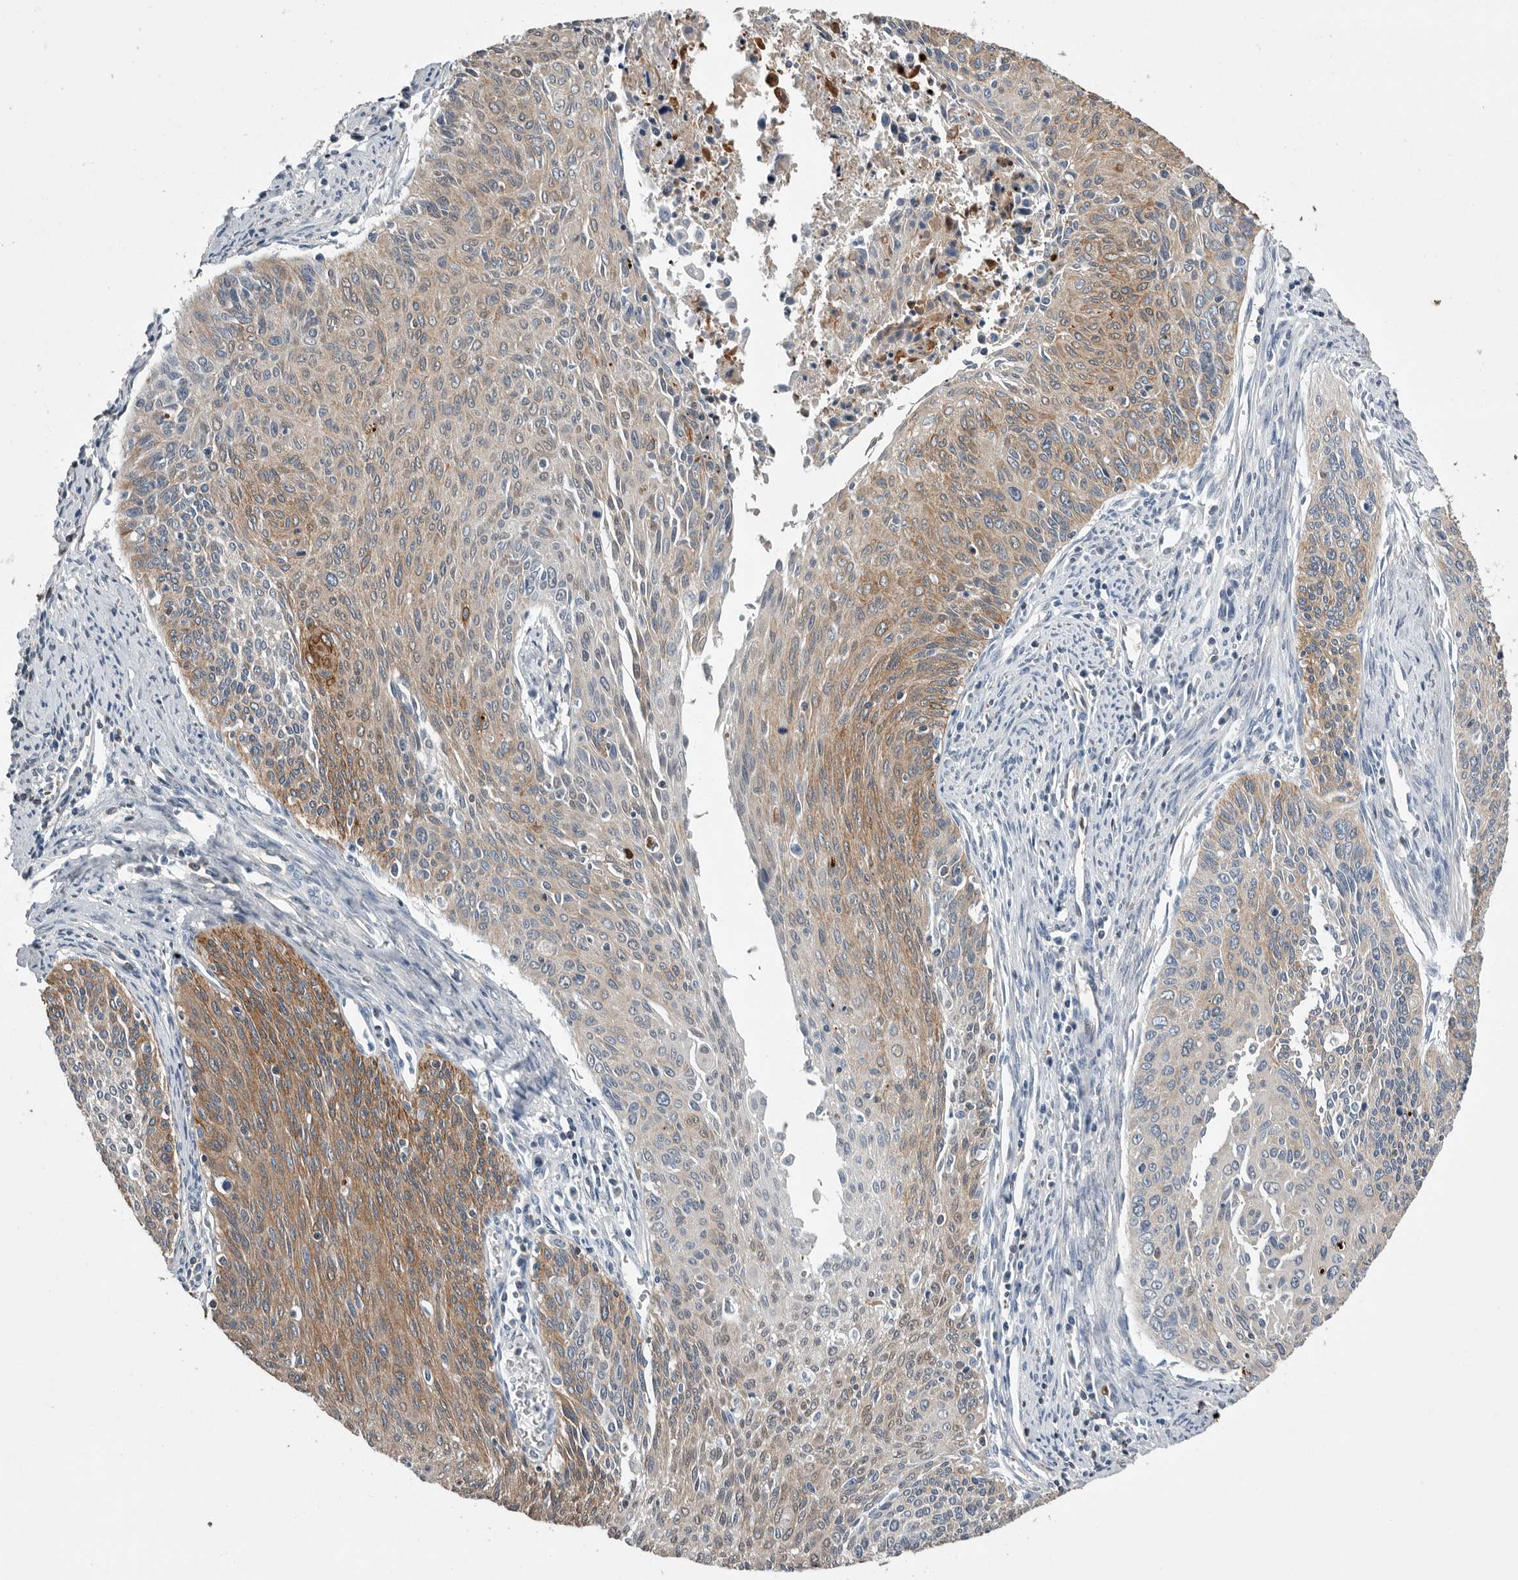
{"staining": {"intensity": "moderate", "quantity": "25%-75%", "location": "cytoplasmic/membranous"}, "tissue": "cervical cancer", "cell_type": "Tumor cells", "image_type": "cancer", "snomed": [{"axis": "morphology", "description": "Squamous cell carcinoma, NOS"}, {"axis": "topography", "description": "Cervix"}], "caption": "Immunohistochemical staining of cervical squamous cell carcinoma reveals medium levels of moderate cytoplasmic/membranous protein expression in about 25%-75% of tumor cells.", "gene": "PDCD4", "patient": {"sex": "female", "age": 55}}